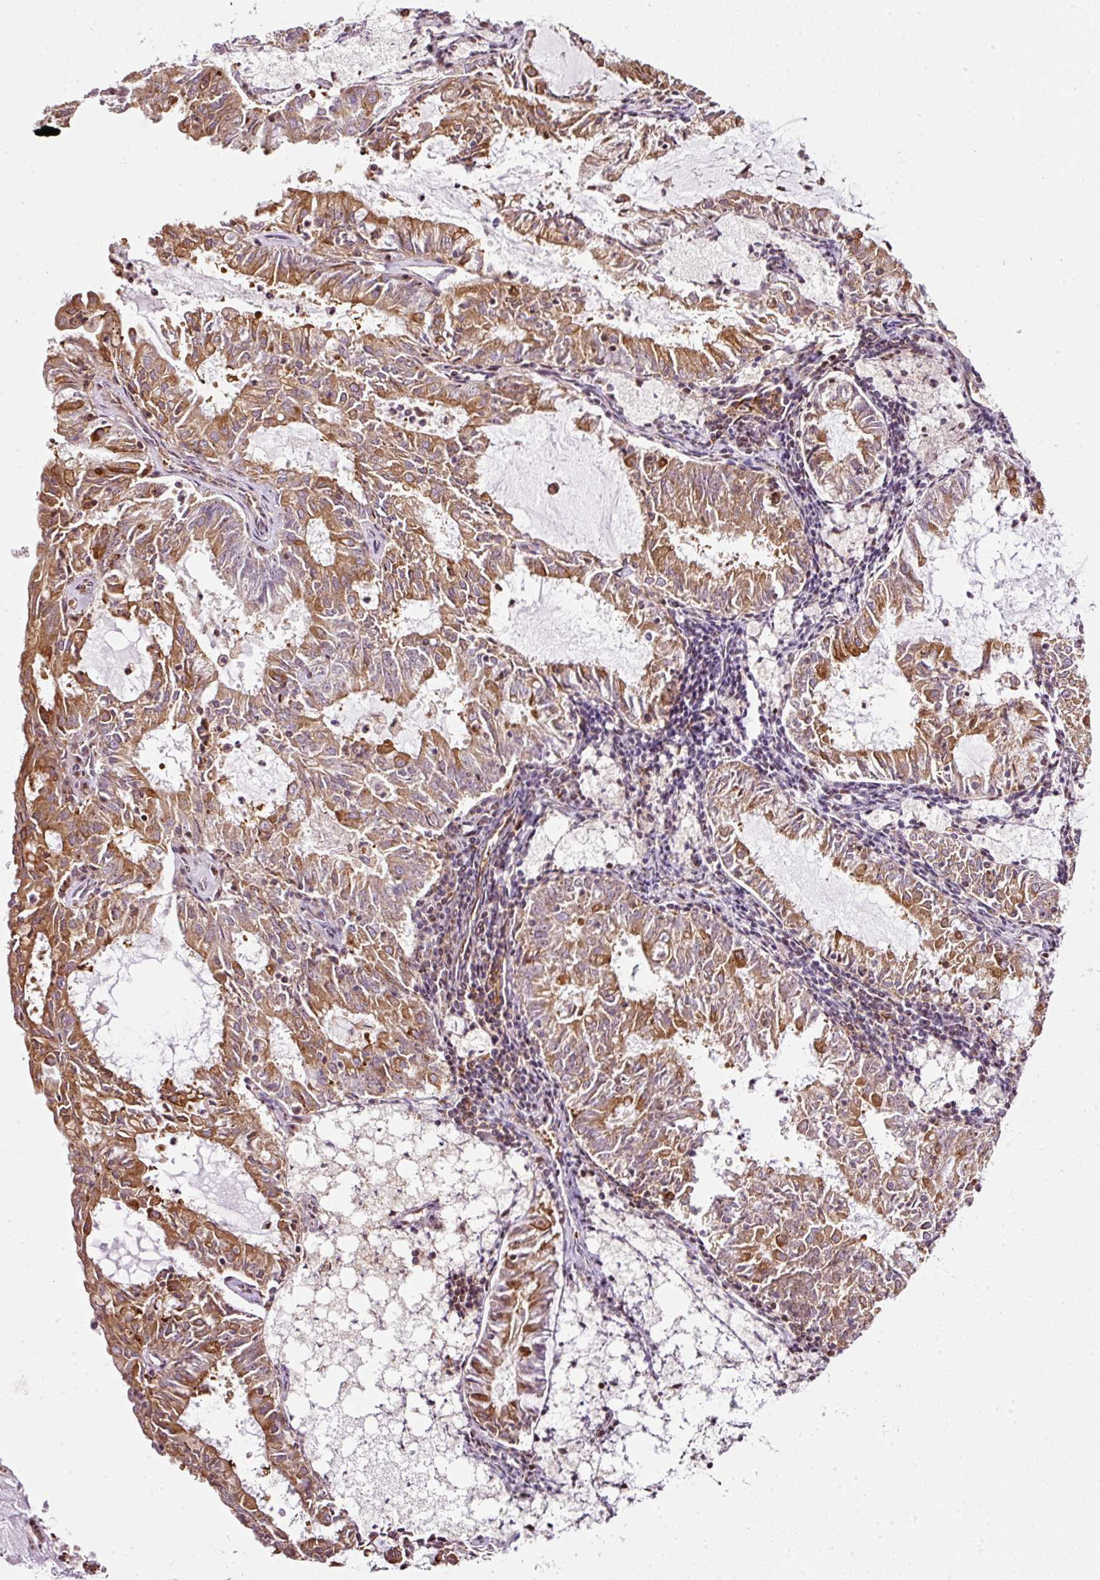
{"staining": {"intensity": "moderate", "quantity": ">75%", "location": "cytoplasmic/membranous"}, "tissue": "endometrial cancer", "cell_type": "Tumor cells", "image_type": "cancer", "snomed": [{"axis": "morphology", "description": "Adenocarcinoma, NOS"}, {"axis": "topography", "description": "Endometrium"}], "caption": "A medium amount of moderate cytoplasmic/membranous positivity is identified in approximately >75% of tumor cells in adenocarcinoma (endometrial) tissue.", "gene": "SCNM1", "patient": {"sex": "female", "age": 57}}